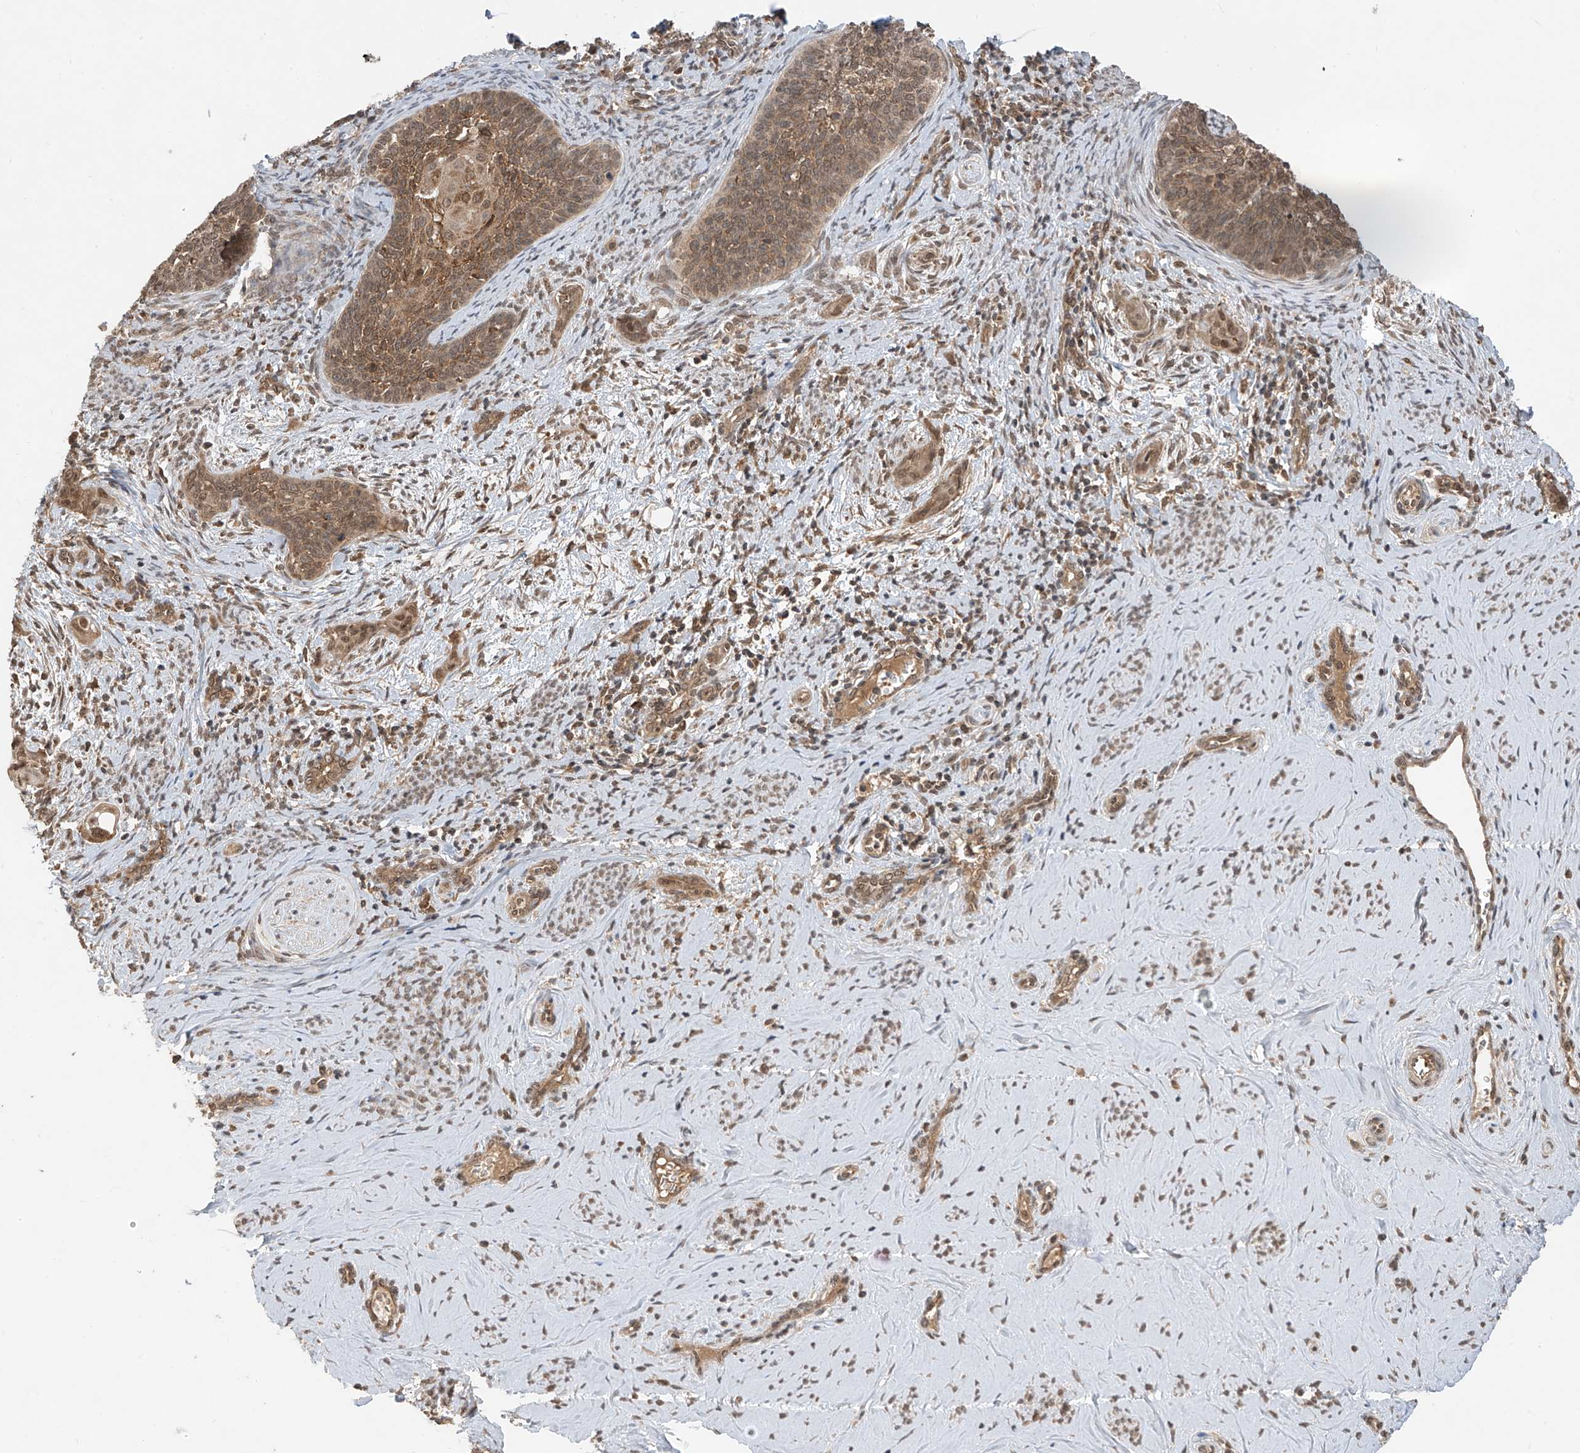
{"staining": {"intensity": "moderate", "quantity": ">75%", "location": "cytoplasmic/membranous,nuclear"}, "tissue": "cervical cancer", "cell_type": "Tumor cells", "image_type": "cancer", "snomed": [{"axis": "morphology", "description": "Squamous cell carcinoma, NOS"}, {"axis": "topography", "description": "Cervix"}], "caption": "IHC of cervical cancer (squamous cell carcinoma) reveals medium levels of moderate cytoplasmic/membranous and nuclear positivity in about >75% of tumor cells.", "gene": "LCOR", "patient": {"sex": "female", "age": 33}}